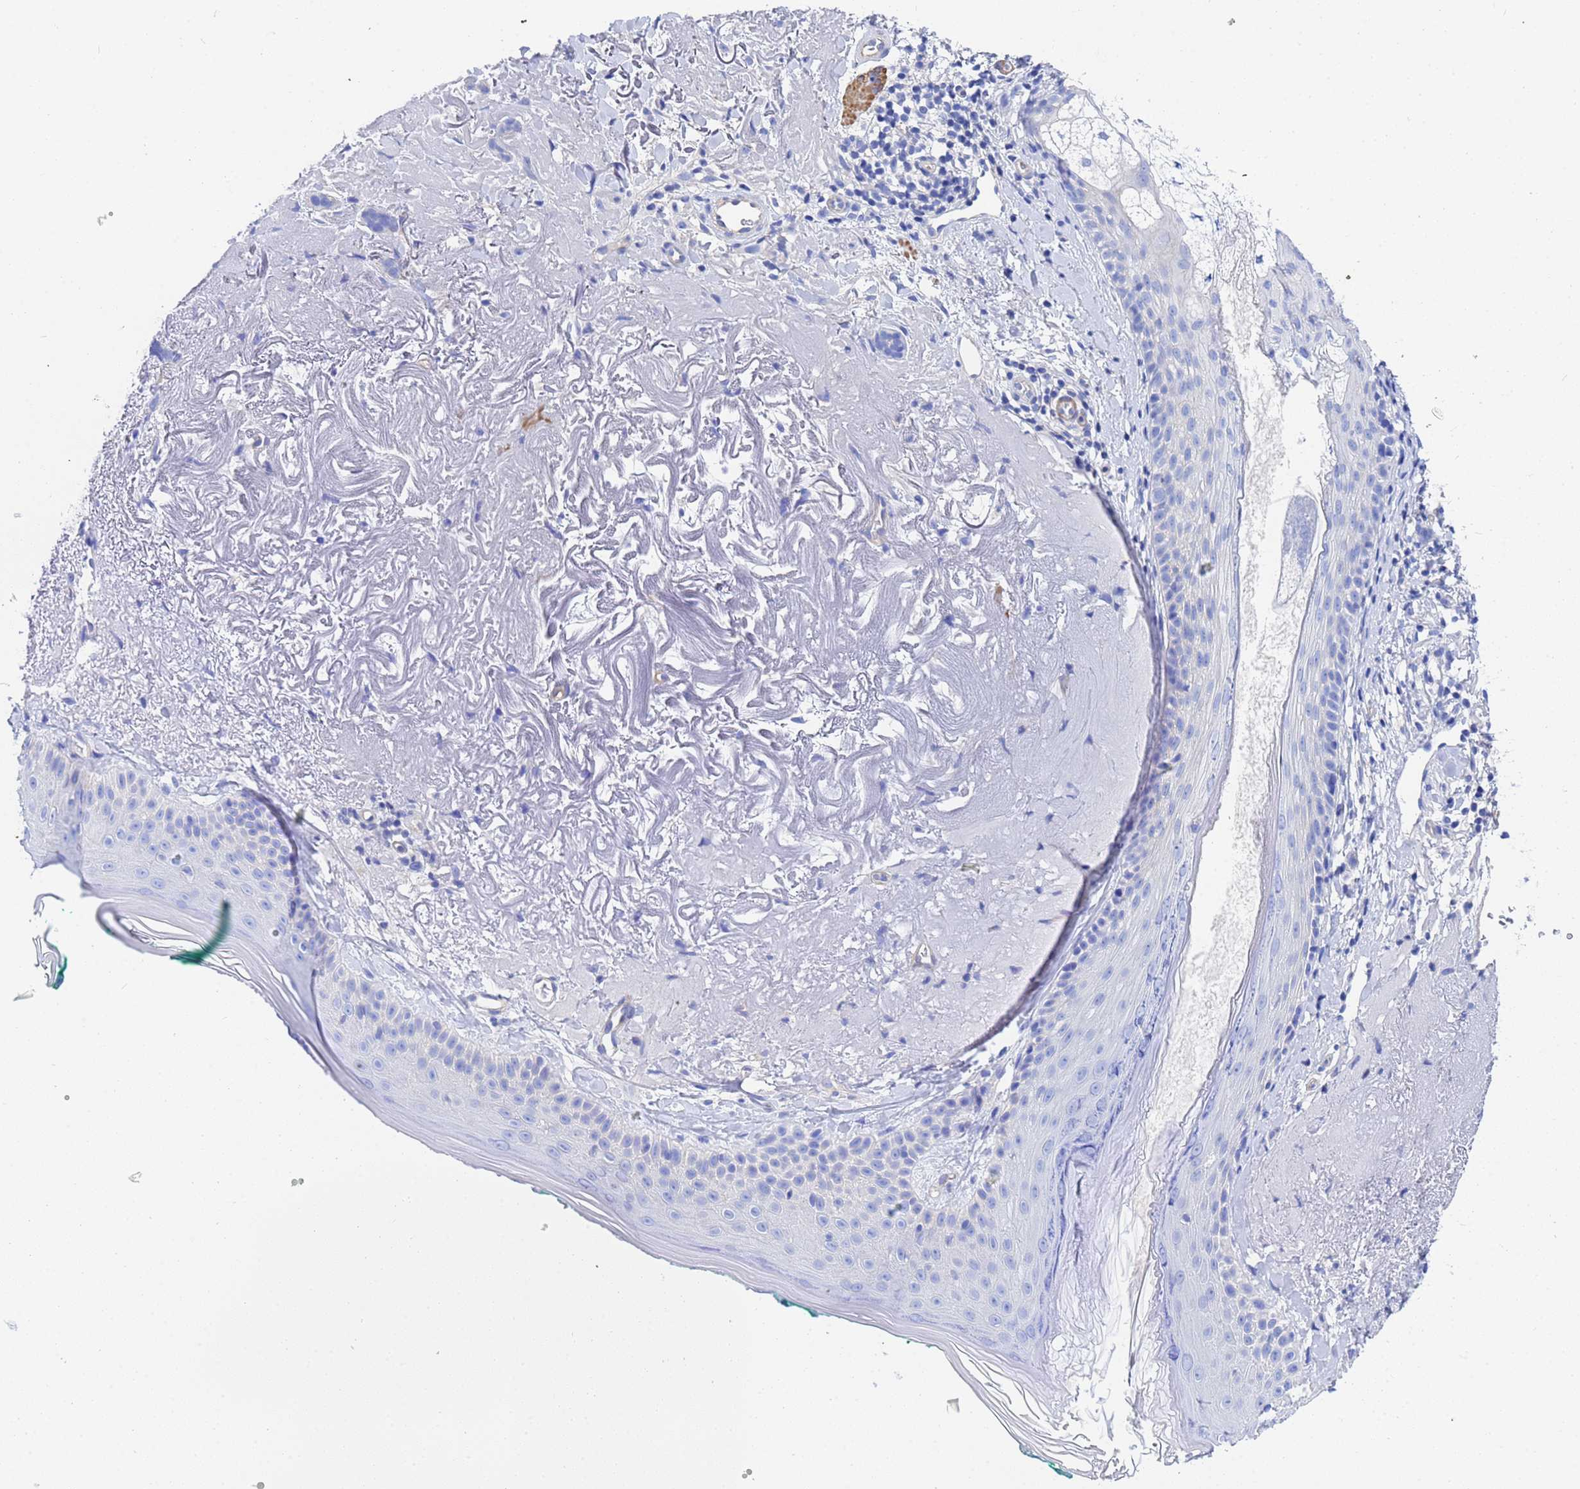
{"staining": {"intensity": "negative", "quantity": "none", "location": "none"}, "tissue": "skin cancer", "cell_type": "Tumor cells", "image_type": "cancer", "snomed": [{"axis": "morphology", "description": "Basal cell carcinoma"}, {"axis": "topography", "description": "Skin"}], "caption": "This is an immunohistochemistry (IHC) micrograph of basal cell carcinoma (skin). There is no staining in tumor cells.", "gene": "CST4", "patient": {"sex": "male", "age": 71}}